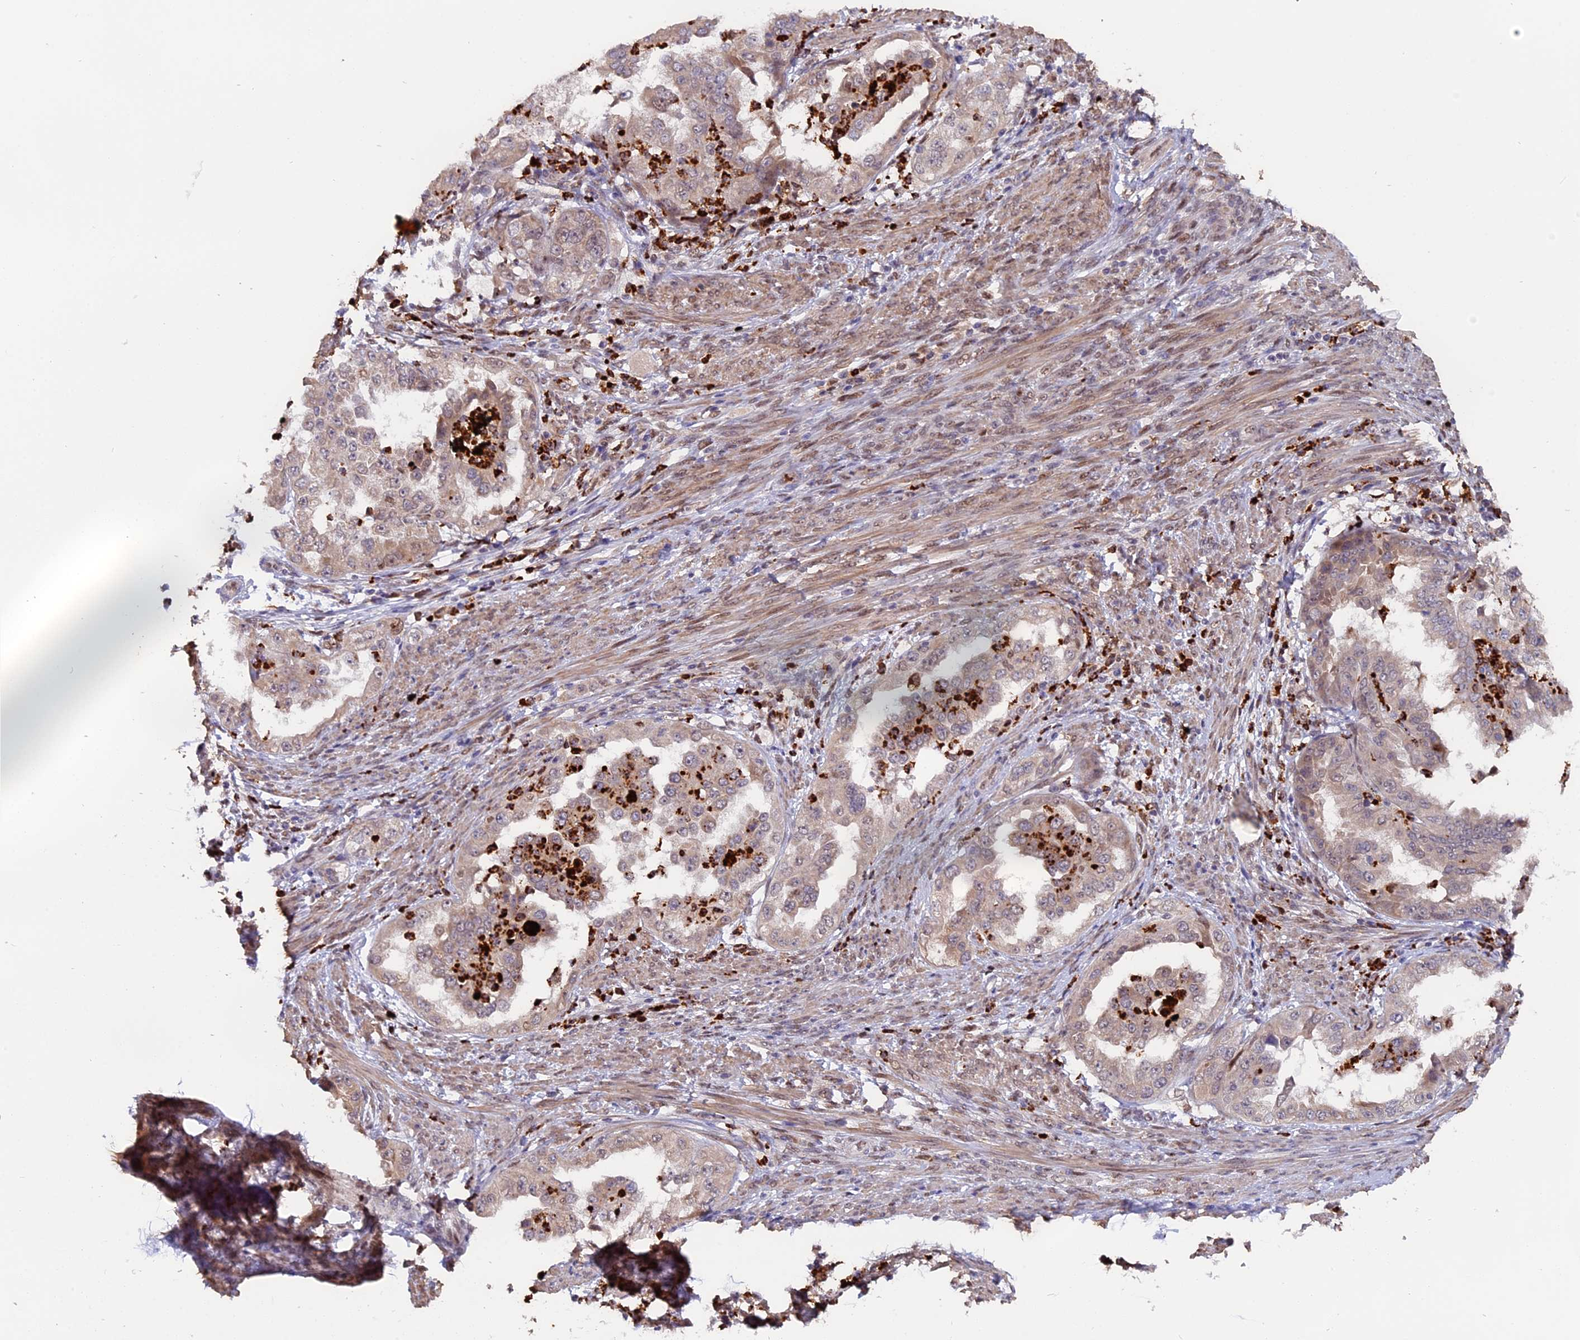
{"staining": {"intensity": "weak", "quantity": "25%-75%", "location": "cytoplasmic/membranous,nuclear"}, "tissue": "endometrial cancer", "cell_type": "Tumor cells", "image_type": "cancer", "snomed": [{"axis": "morphology", "description": "Adenocarcinoma, NOS"}, {"axis": "topography", "description": "Endometrium"}], "caption": "Tumor cells demonstrate weak cytoplasmic/membranous and nuclear positivity in approximately 25%-75% of cells in endometrial cancer.", "gene": "FAM118B", "patient": {"sex": "female", "age": 85}}